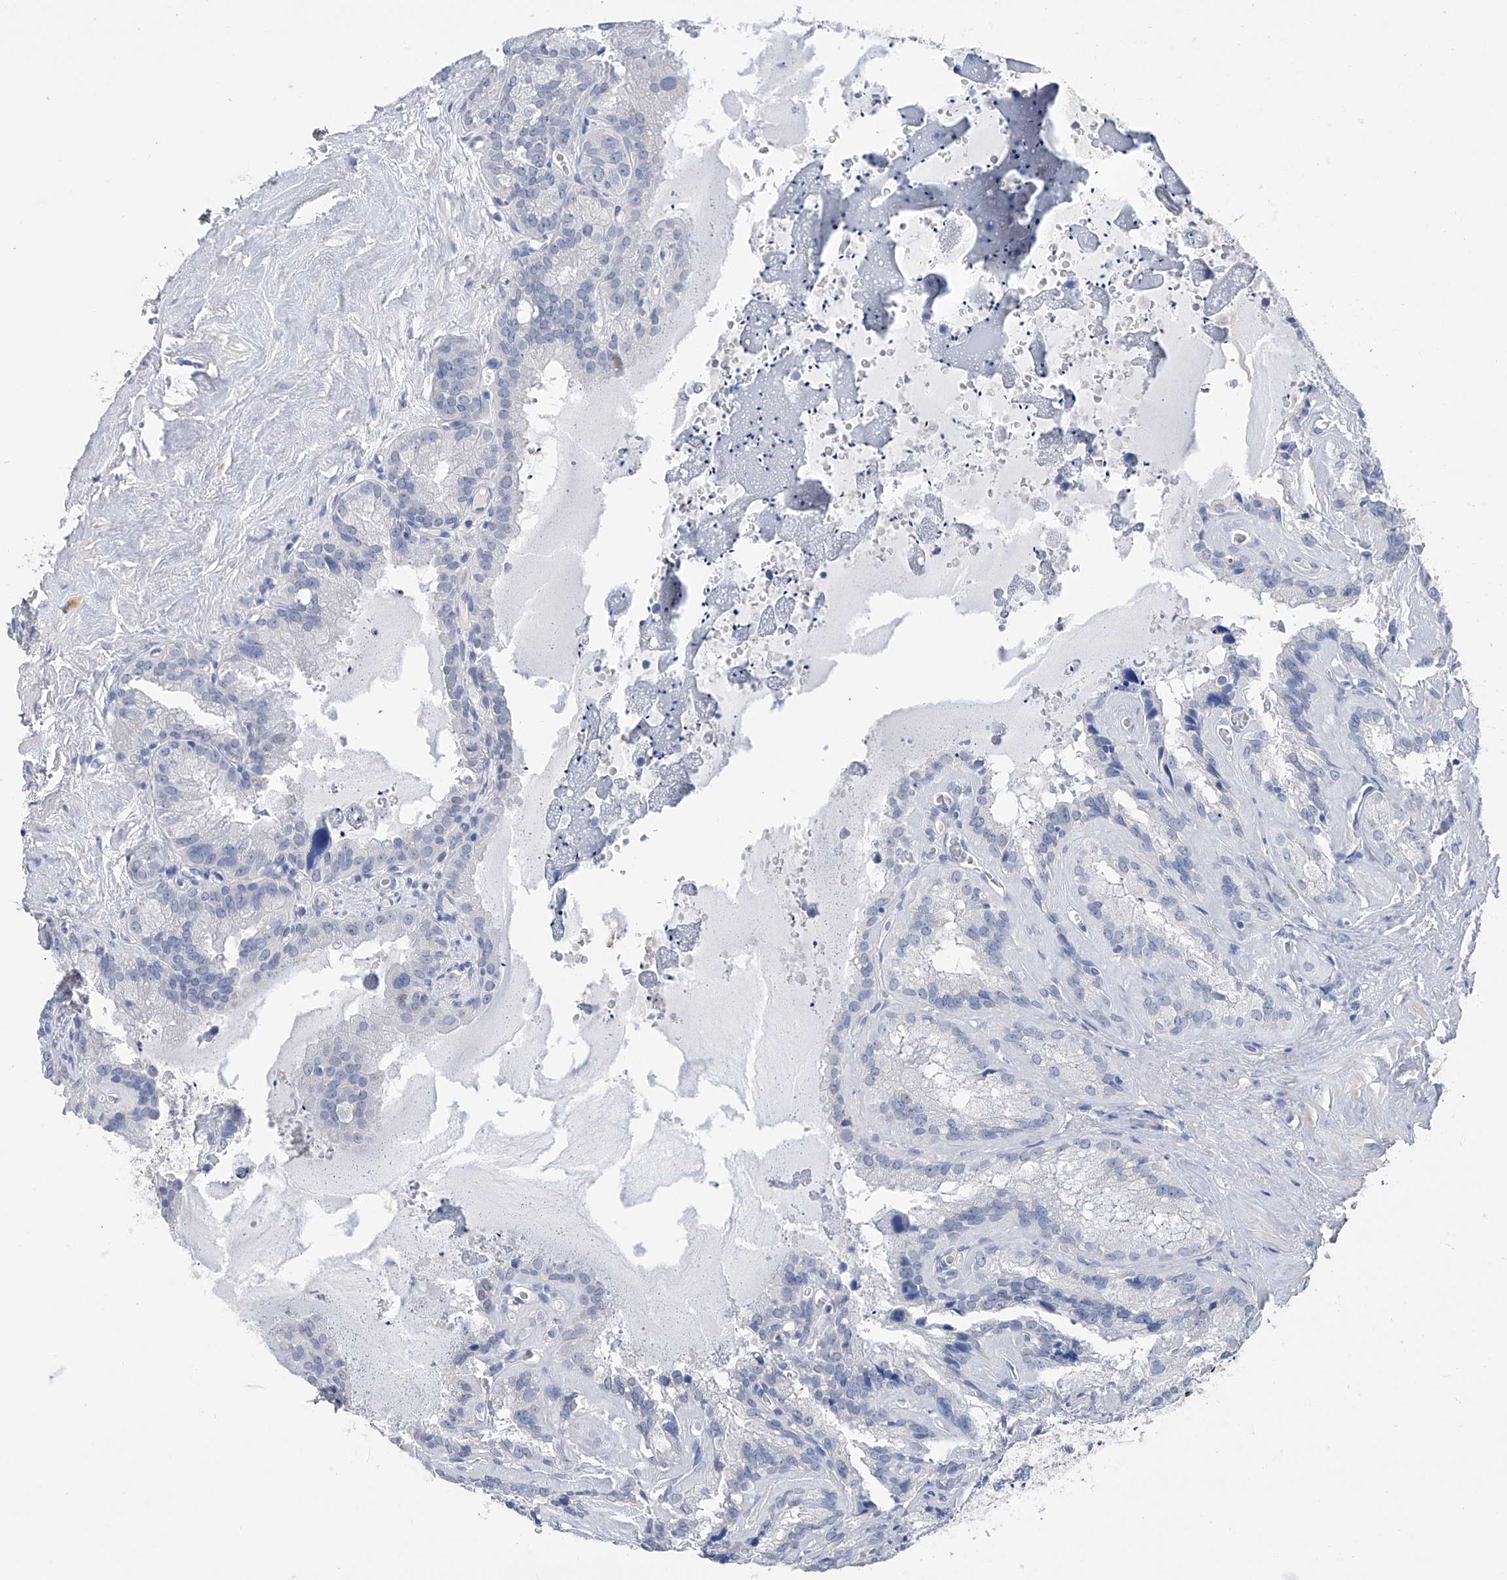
{"staining": {"intensity": "negative", "quantity": "none", "location": "none"}, "tissue": "seminal vesicle", "cell_type": "Glandular cells", "image_type": "normal", "snomed": [{"axis": "morphology", "description": "Normal tissue, NOS"}, {"axis": "topography", "description": "Prostate"}, {"axis": "topography", "description": "Seminal veicle"}], "caption": "A high-resolution micrograph shows immunohistochemistry staining of benign seminal vesicle, which exhibits no significant expression in glandular cells.", "gene": "ADRA1A", "patient": {"sex": "male", "age": 59}}